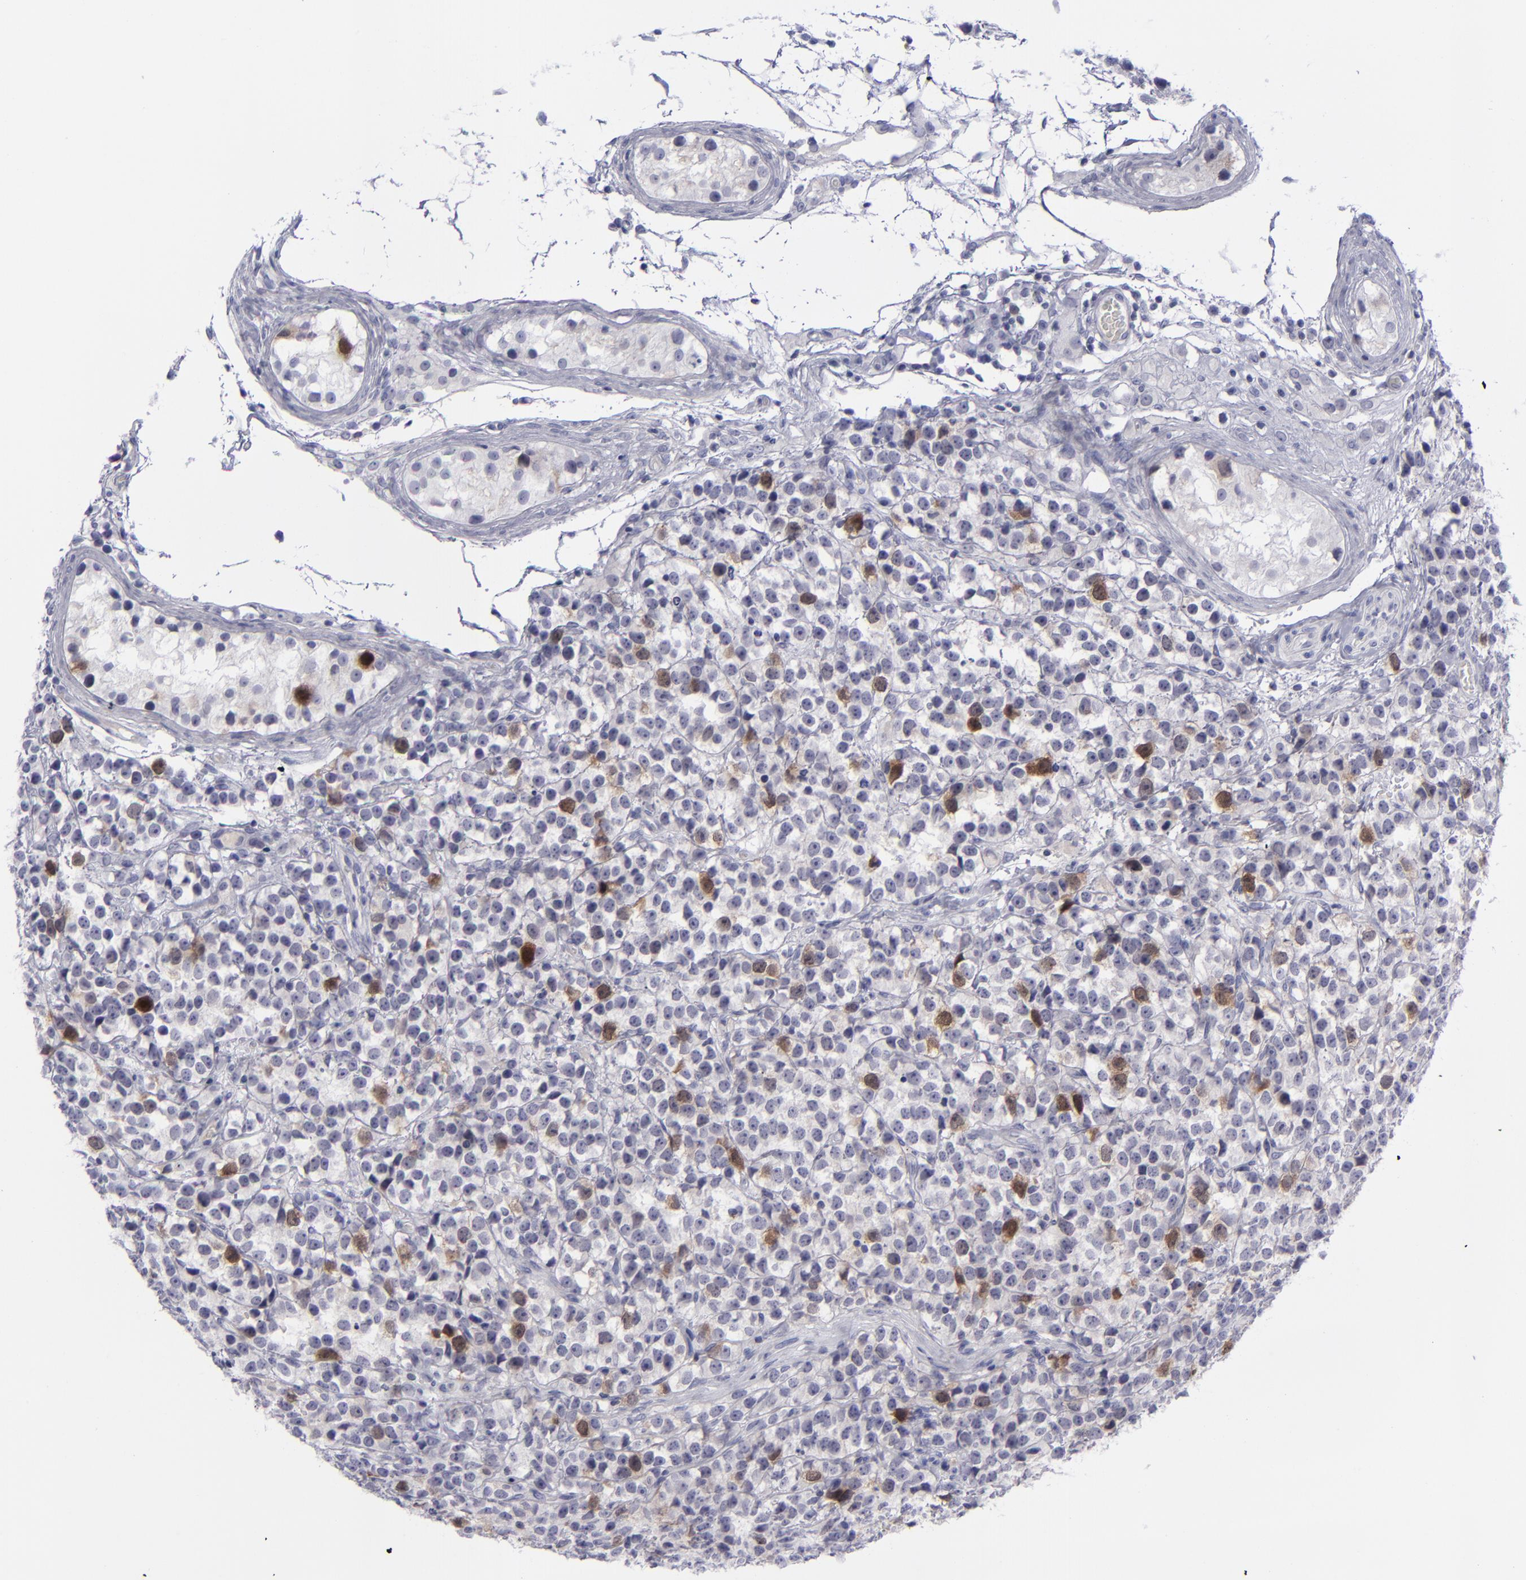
{"staining": {"intensity": "weak", "quantity": "<25%", "location": "cytoplasmic/membranous,nuclear"}, "tissue": "testis cancer", "cell_type": "Tumor cells", "image_type": "cancer", "snomed": [{"axis": "morphology", "description": "Seminoma, NOS"}, {"axis": "topography", "description": "Testis"}], "caption": "Immunohistochemical staining of testis seminoma shows no significant positivity in tumor cells.", "gene": "AURKA", "patient": {"sex": "male", "age": 25}}